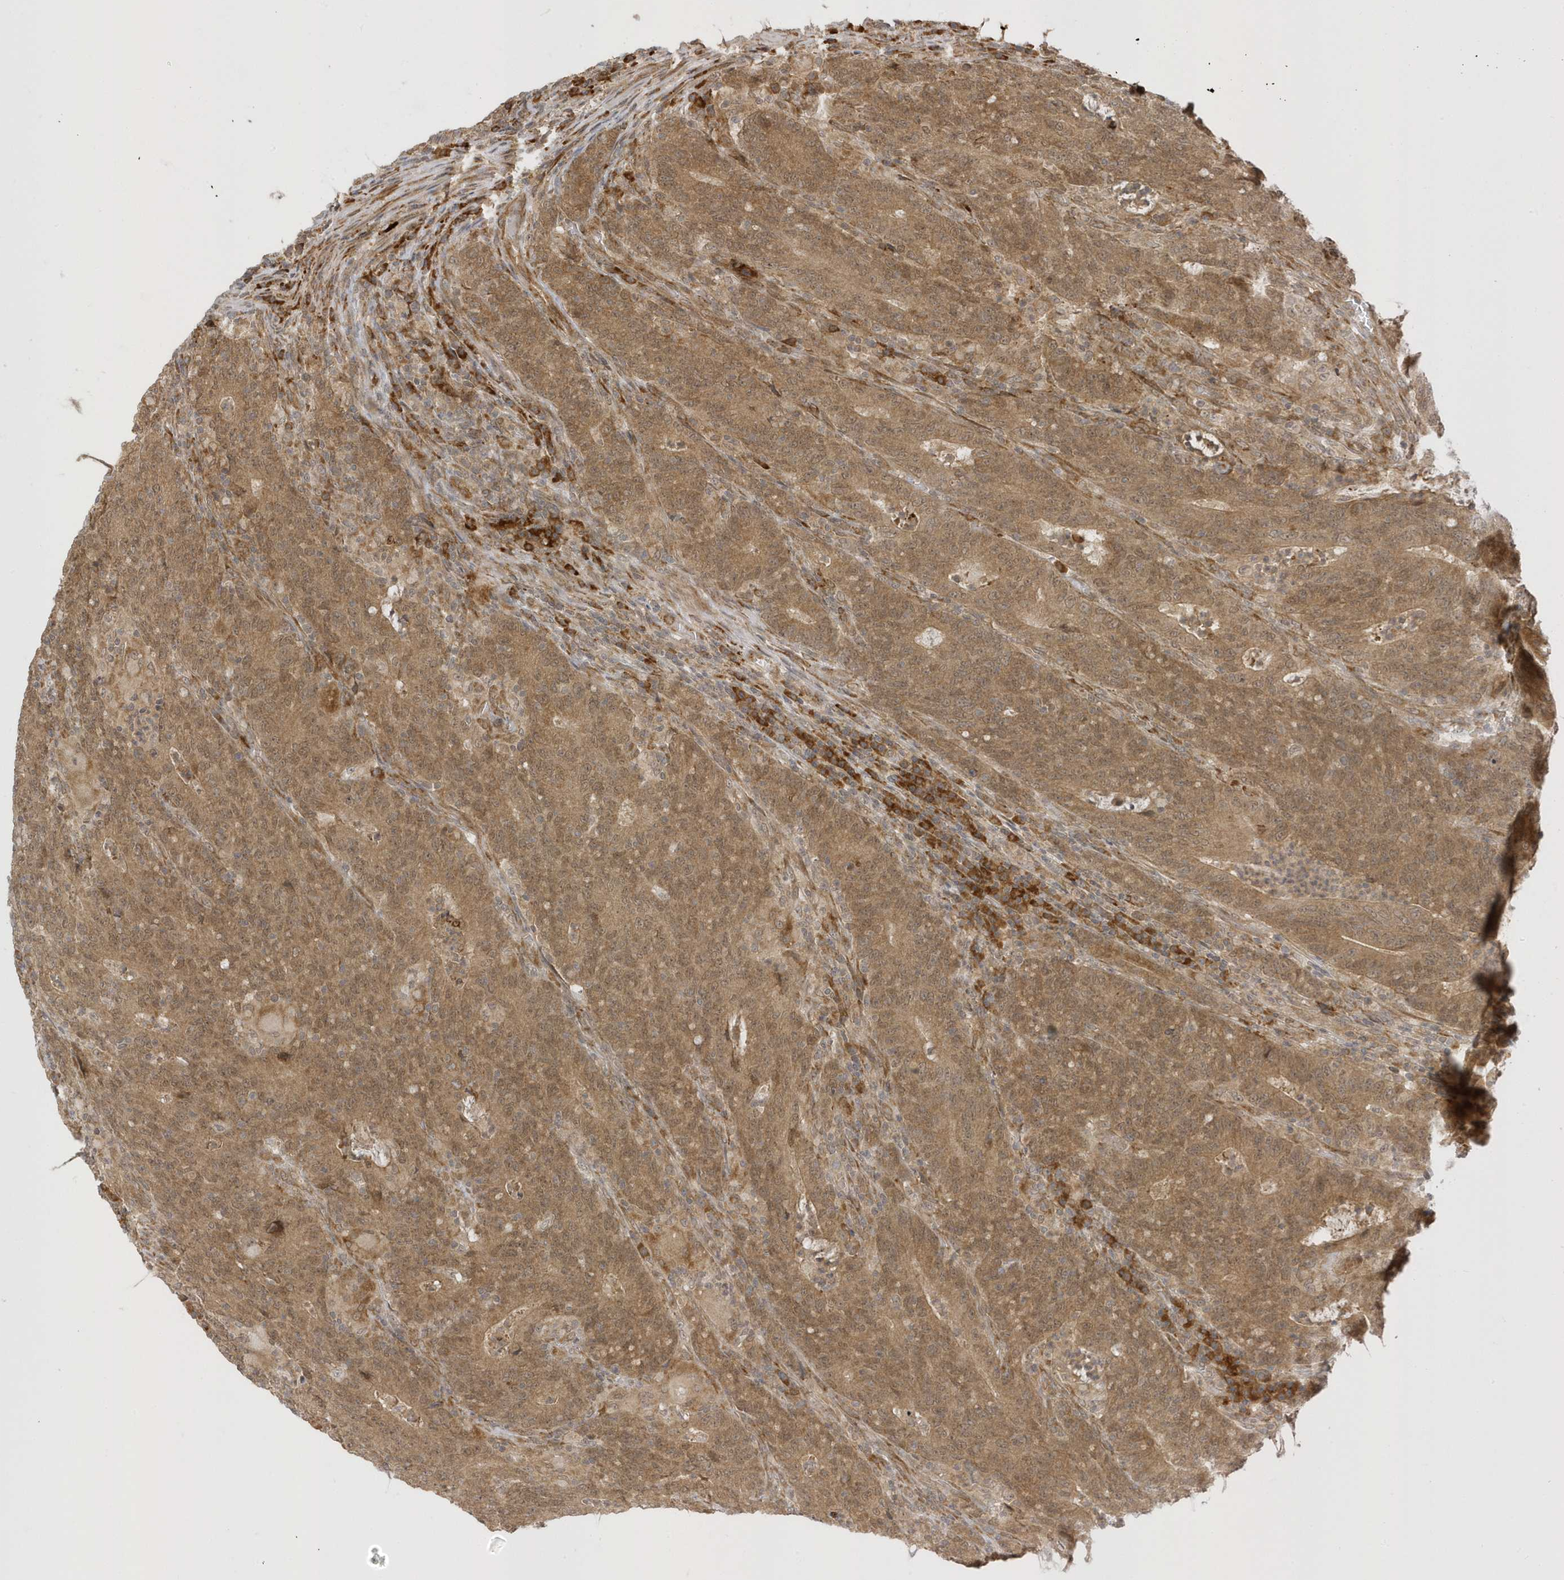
{"staining": {"intensity": "moderate", "quantity": ">75%", "location": "cytoplasmic/membranous,nuclear"}, "tissue": "colorectal cancer", "cell_type": "Tumor cells", "image_type": "cancer", "snomed": [{"axis": "morphology", "description": "Normal tissue, NOS"}, {"axis": "morphology", "description": "Adenocarcinoma, NOS"}, {"axis": "topography", "description": "Colon"}], "caption": "Colorectal cancer (adenocarcinoma) stained with IHC shows moderate cytoplasmic/membranous and nuclear positivity in about >75% of tumor cells.", "gene": "METTL21A", "patient": {"sex": "female", "age": 75}}